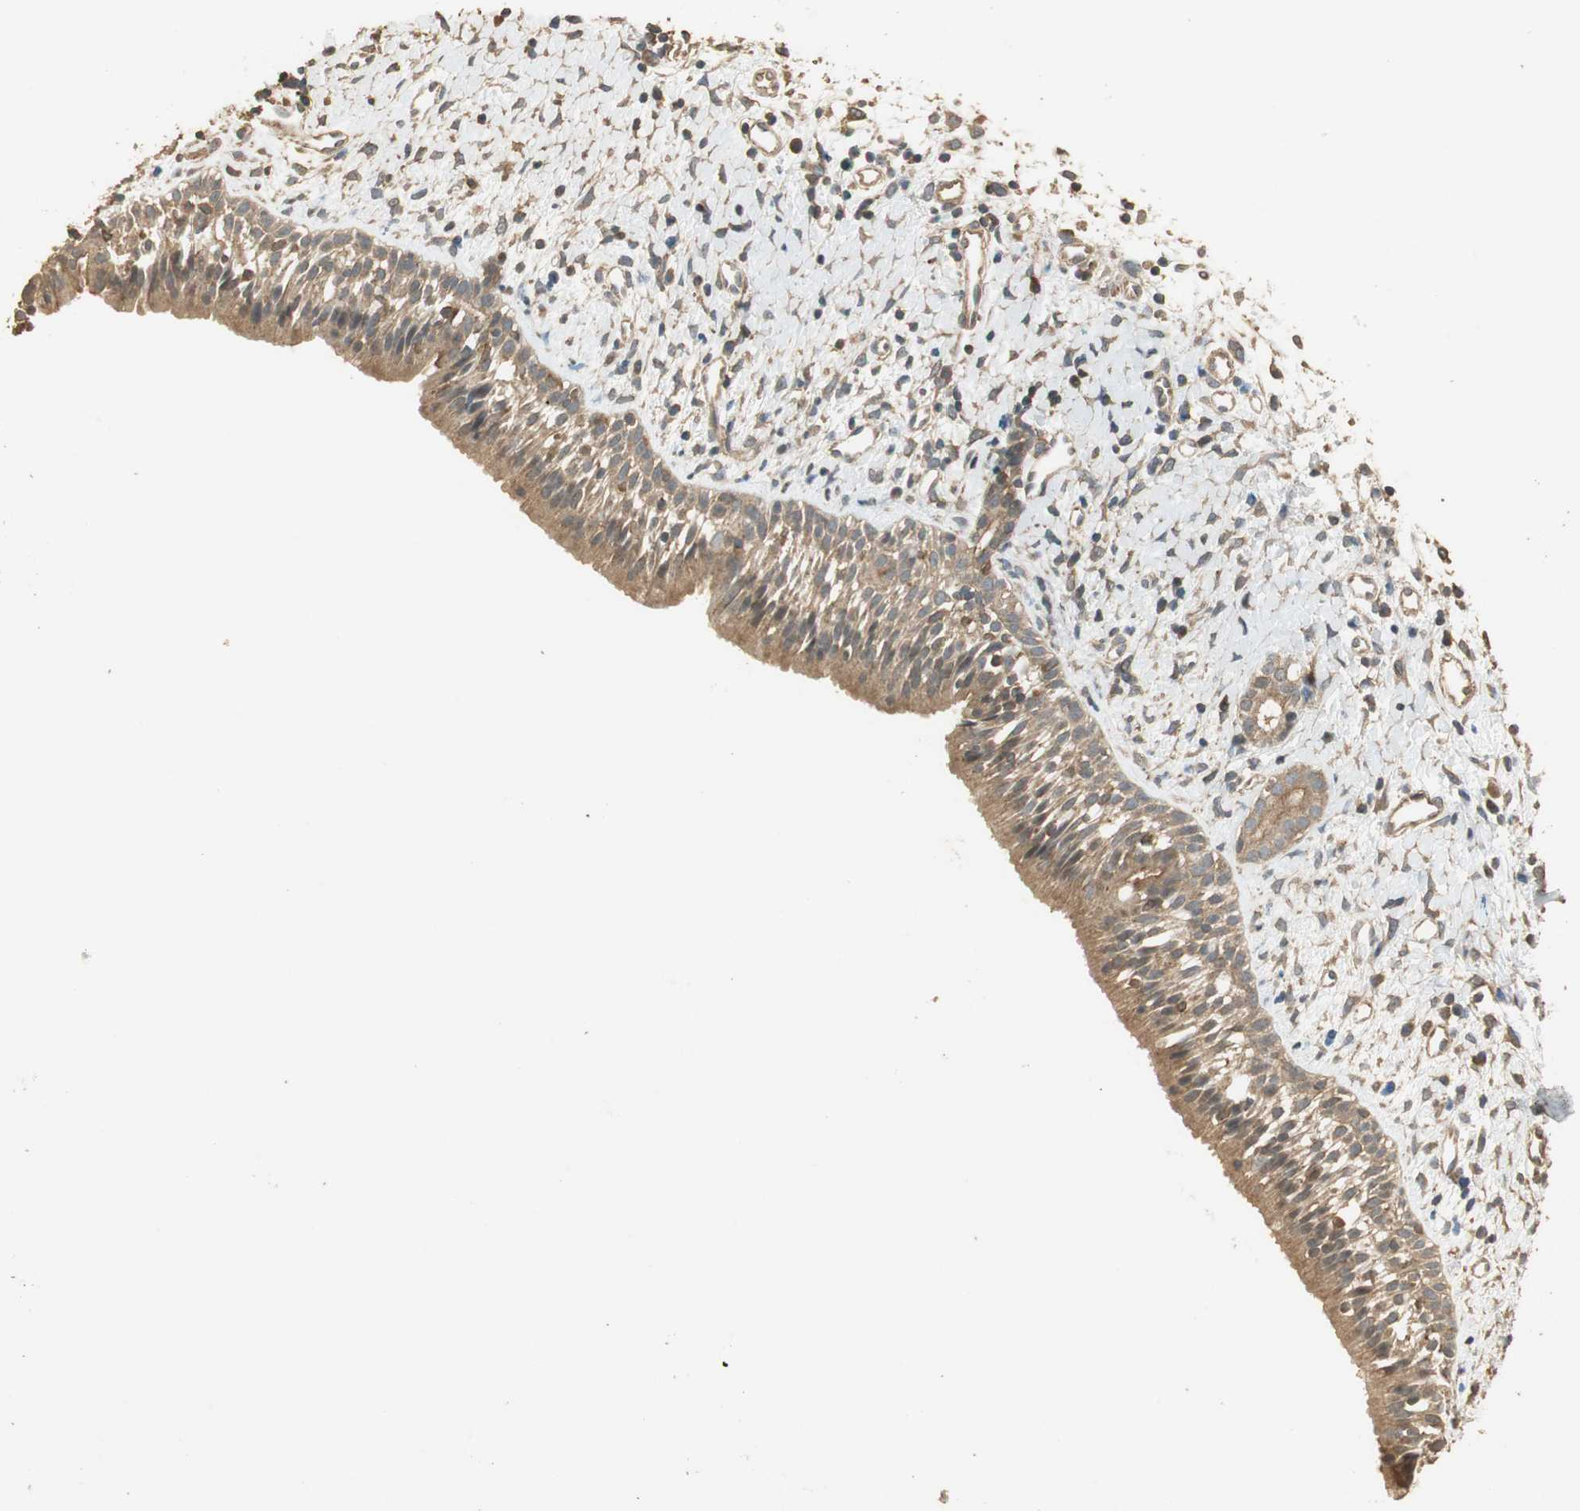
{"staining": {"intensity": "moderate", "quantity": ">75%", "location": "cytoplasmic/membranous"}, "tissue": "nasopharynx", "cell_type": "Respiratory epithelial cells", "image_type": "normal", "snomed": [{"axis": "morphology", "description": "Normal tissue, NOS"}, {"axis": "topography", "description": "Nasopharynx"}], "caption": "This histopathology image demonstrates unremarkable nasopharynx stained with immunohistochemistry (IHC) to label a protein in brown. The cytoplasmic/membranous of respiratory epithelial cells show moderate positivity for the protein. Nuclei are counter-stained blue.", "gene": "USP2", "patient": {"sex": "male", "age": 22}}